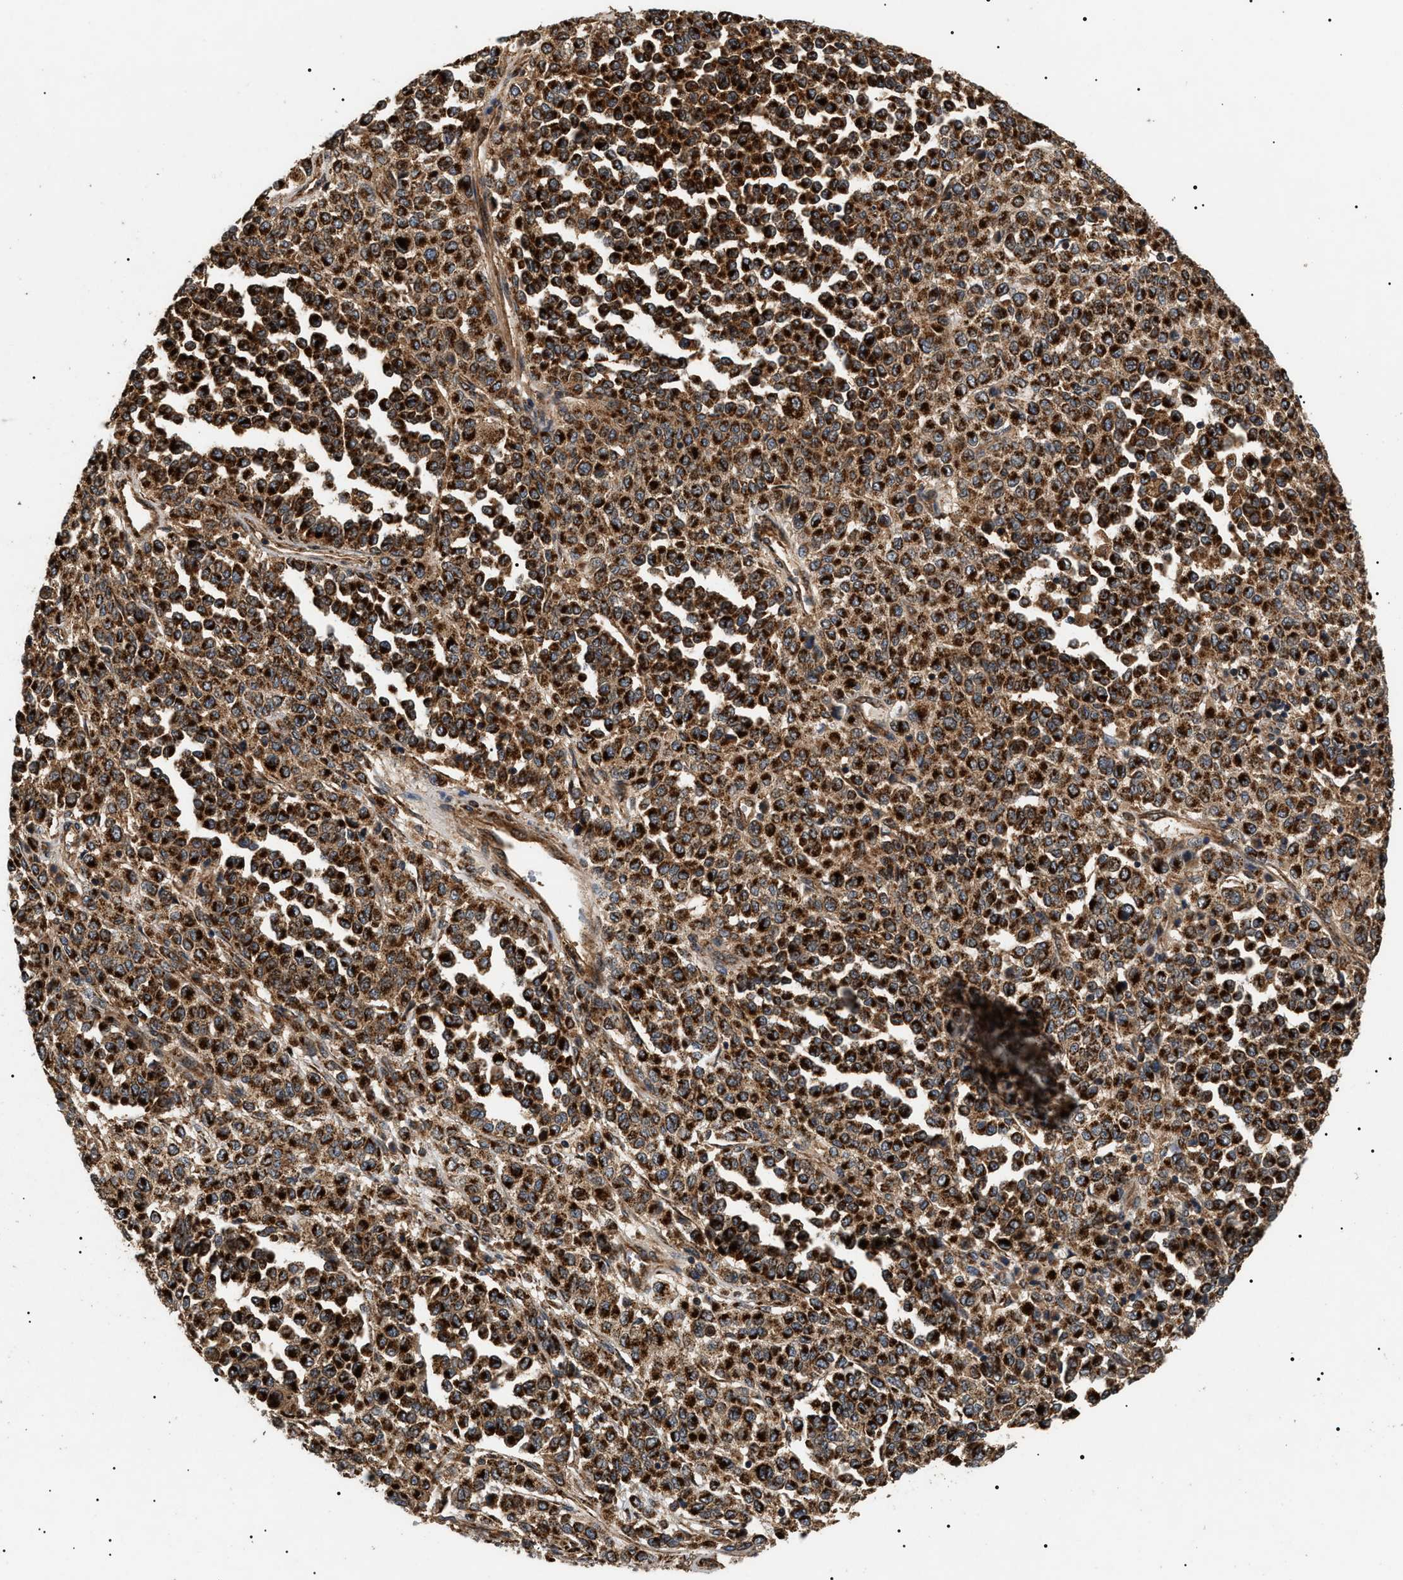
{"staining": {"intensity": "strong", "quantity": ">75%", "location": "cytoplasmic/membranous"}, "tissue": "melanoma", "cell_type": "Tumor cells", "image_type": "cancer", "snomed": [{"axis": "morphology", "description": "Malignant melanoma, Metastatic site"}, {"axis": "topography", "description": "Pancreas"}], "caption": "Immunohistochemistry (IHC) image of neoplastic tissue: human malignant melanoma (metastatic site) stained using immunohistochemistry (IHC) displays high levels of strong protein expression localized specifically in the cytoplasmic/membranous of tumor cells, appearing as a cytoplasmic/membranous brown color.", "gene": "ZBTB26", "patient": {"sex": "female", "age": 30}}